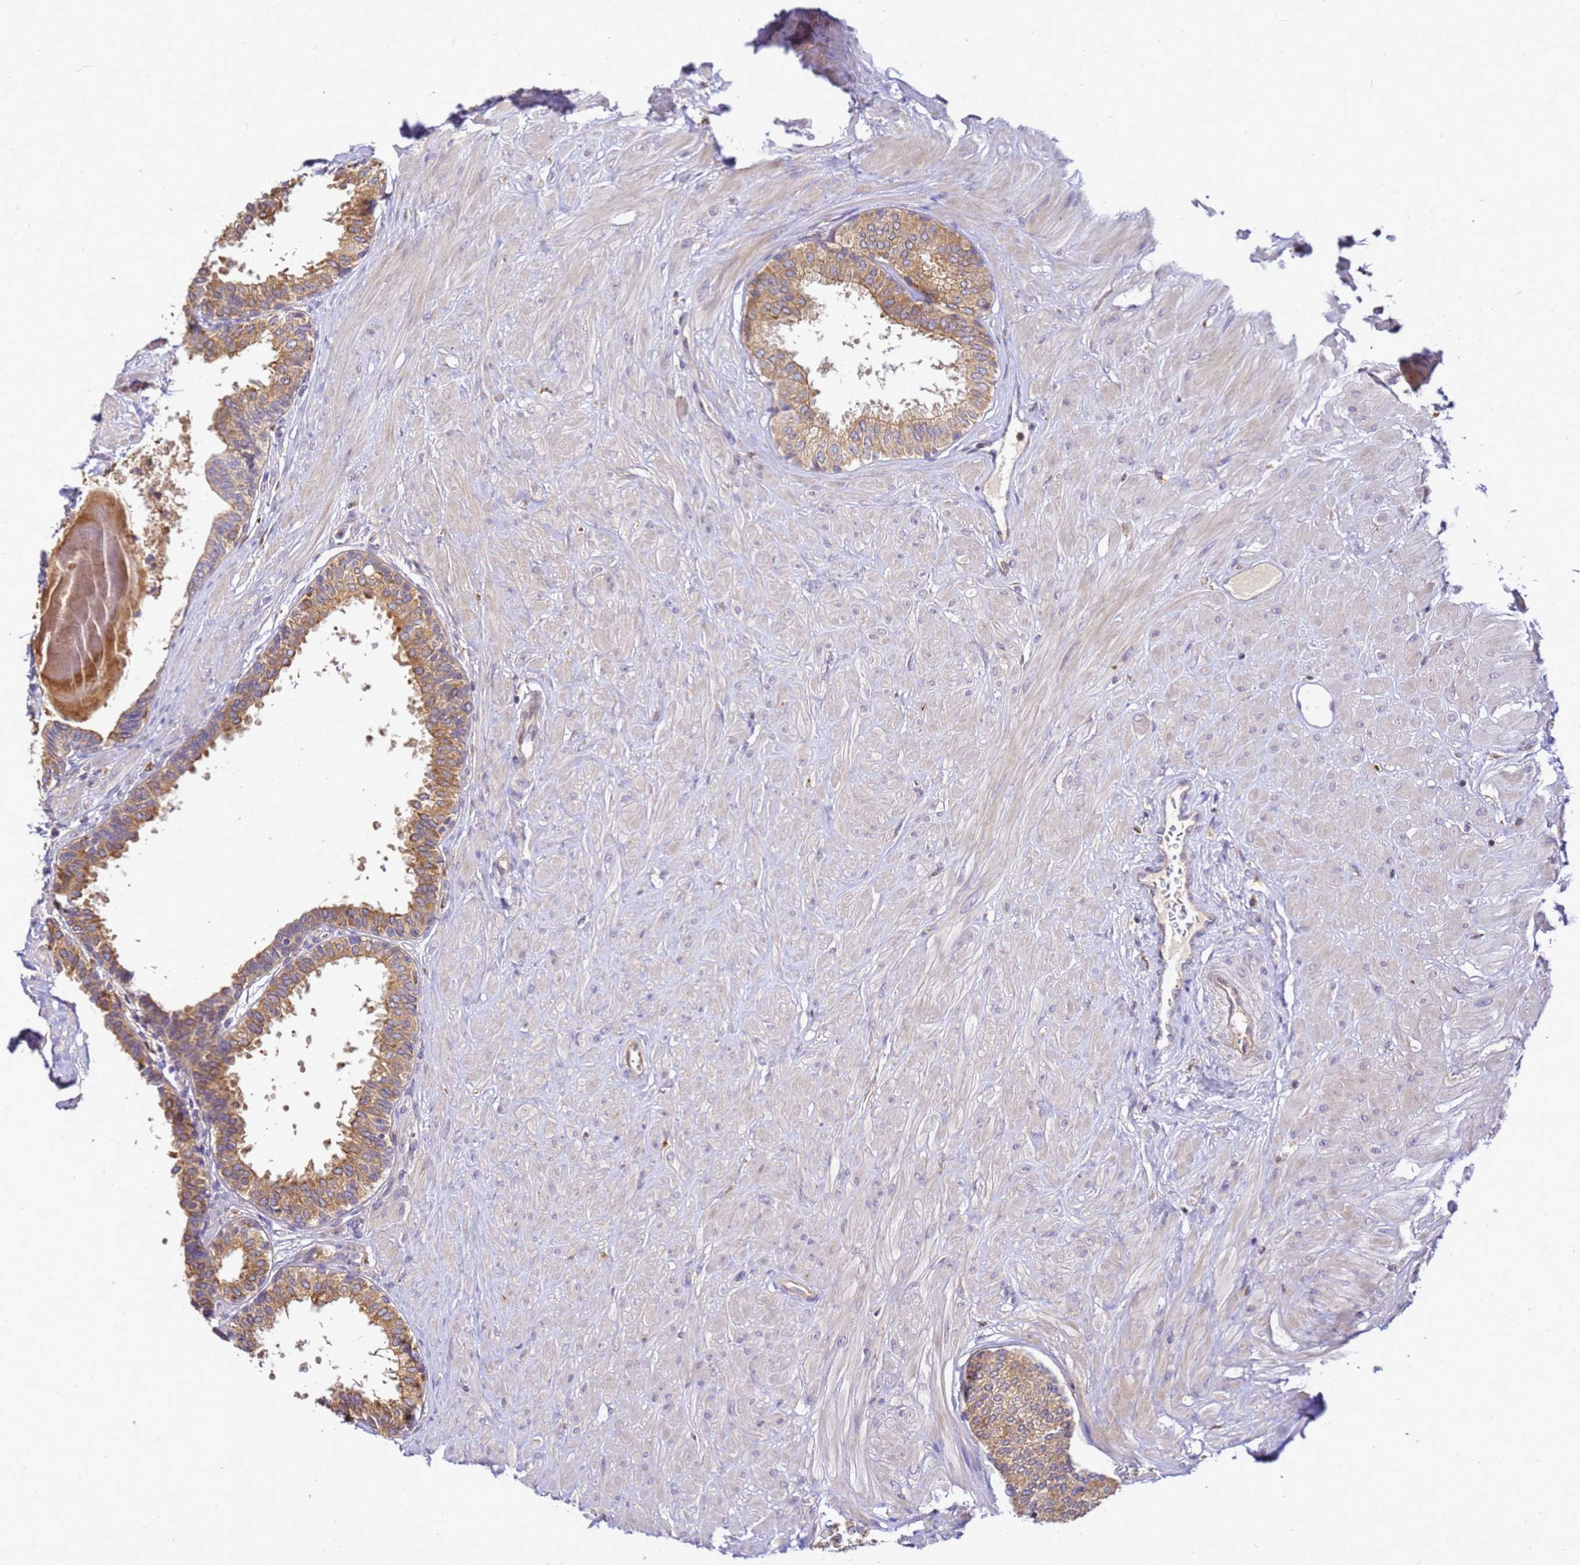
{"staining": {"intensity": "moderate", "quantity": ">75%", "location": "cytoplasmic/membranous"}, "tissue": "prostate", "cell_type": "Glandular cells", "image_type": "normal", "snomed": [{"axis": "morphology", "description": "Normal tissue, NOS"}, {"axis": "topography", "description": "Prostate"}], "caption": "Immunohistochemical staining of unremarkable prostate exhibits >75% levels of moderate cytoplasmic/membranous protein staining in about >75% of glandular cells. The staining was performed using DAB (3,3'-diaminobenzidine), with brown indicating positive protein expression. Nuclei are stained blue with hematoxylin.", "gene": "ADPGK", "patient": {"sex": "male", "age": 48}}